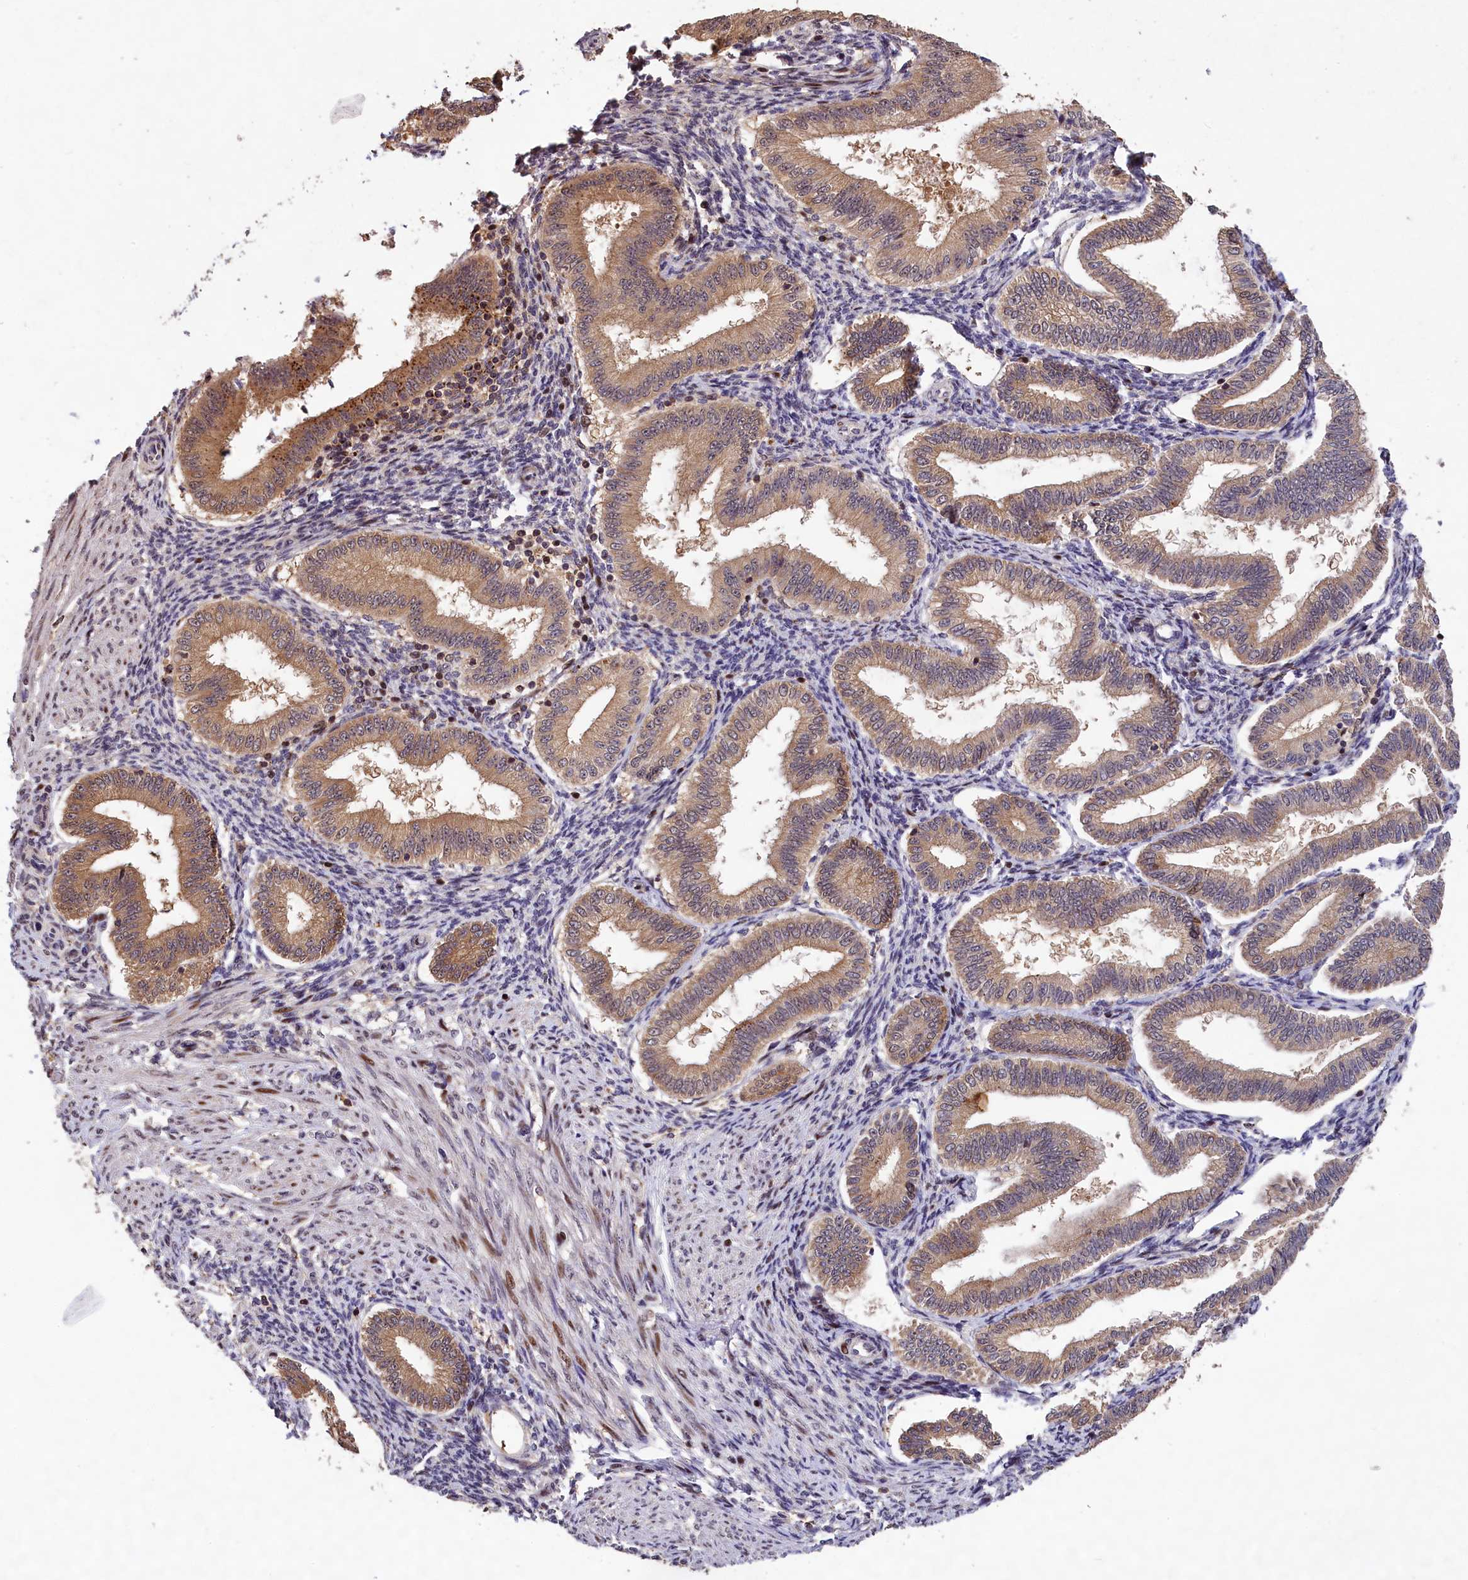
{"staining": {"intensity": "weak", "quantity": "25%-75%", "location": "cytoplasmic/membranous,nuclear"}, "tissue": "endometrium", "cell_type": "Cells in endometrial stroma", "image_type": "normal", "snomed": [{"axis": "morphology", "description": "Normal tissue, NOS"}, {"axis": "topography", "description": "Endometrium"}], "caption": "A histopathology image showing weak cytoplasmic/membranous,nuclear expression in approximately 25%-75% of cells in endometrial stroma in benign endometrium, as visualized by brown immunohistochemical staining.", "gene": "PHAF1", "patient": {"sex": "female", "age": 39}}